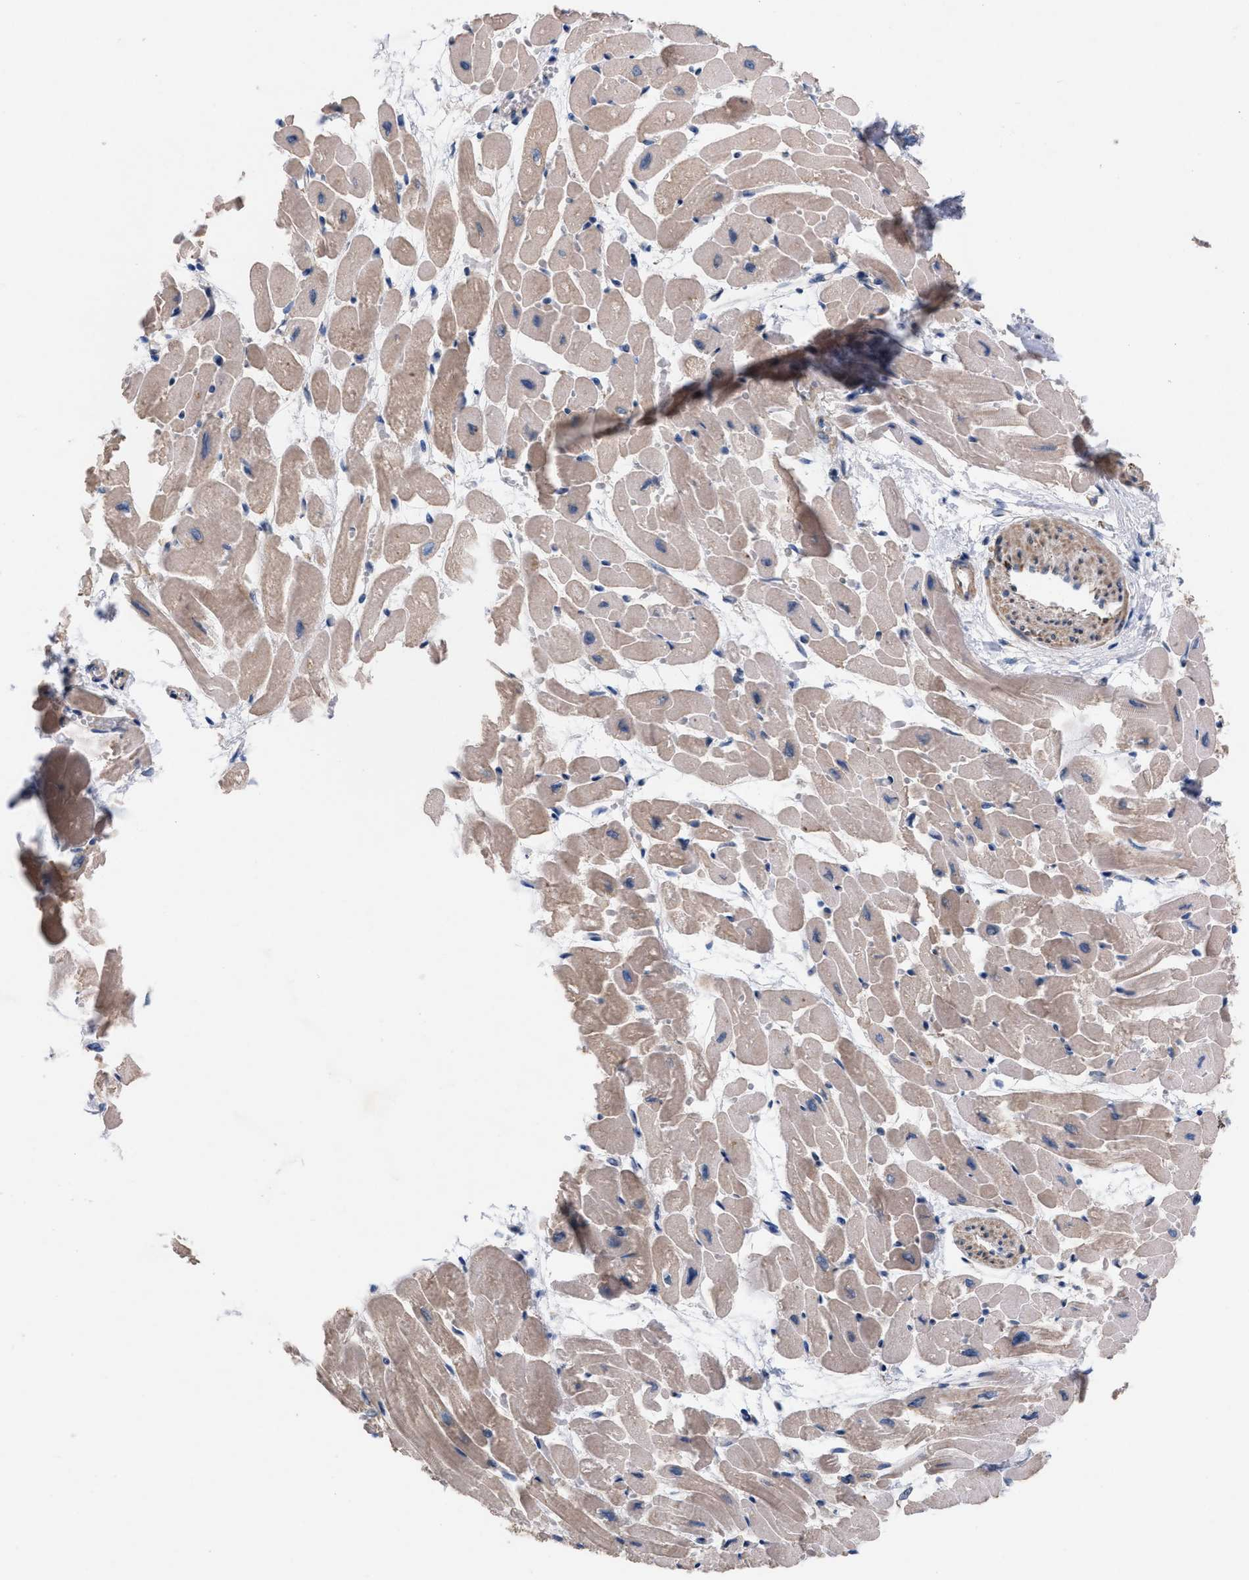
{"staining": {"intensity": "moderate", "quantity": "25%-75%", "location": "cytoplasmic/membranous"}, "tissue": "heart muscle", "cell_type": "Cardiomyocytes", "image_type": "normal", "snomed": [{"axis": "morphology", "description": "Normal tissue, NOS"}, {"axis": "topography", "description": "Heart"}], "caption": "A high-resolution photomicrograph shows immunohistochemistry (IHC) staining of normal heart muscle, which demonstrates moderate cytoplasmic/membranous staining in about 25%-75% of cardiomyocytes.", "gene": "TMEM131", "patient": {"sex": "male", "age": 45}}